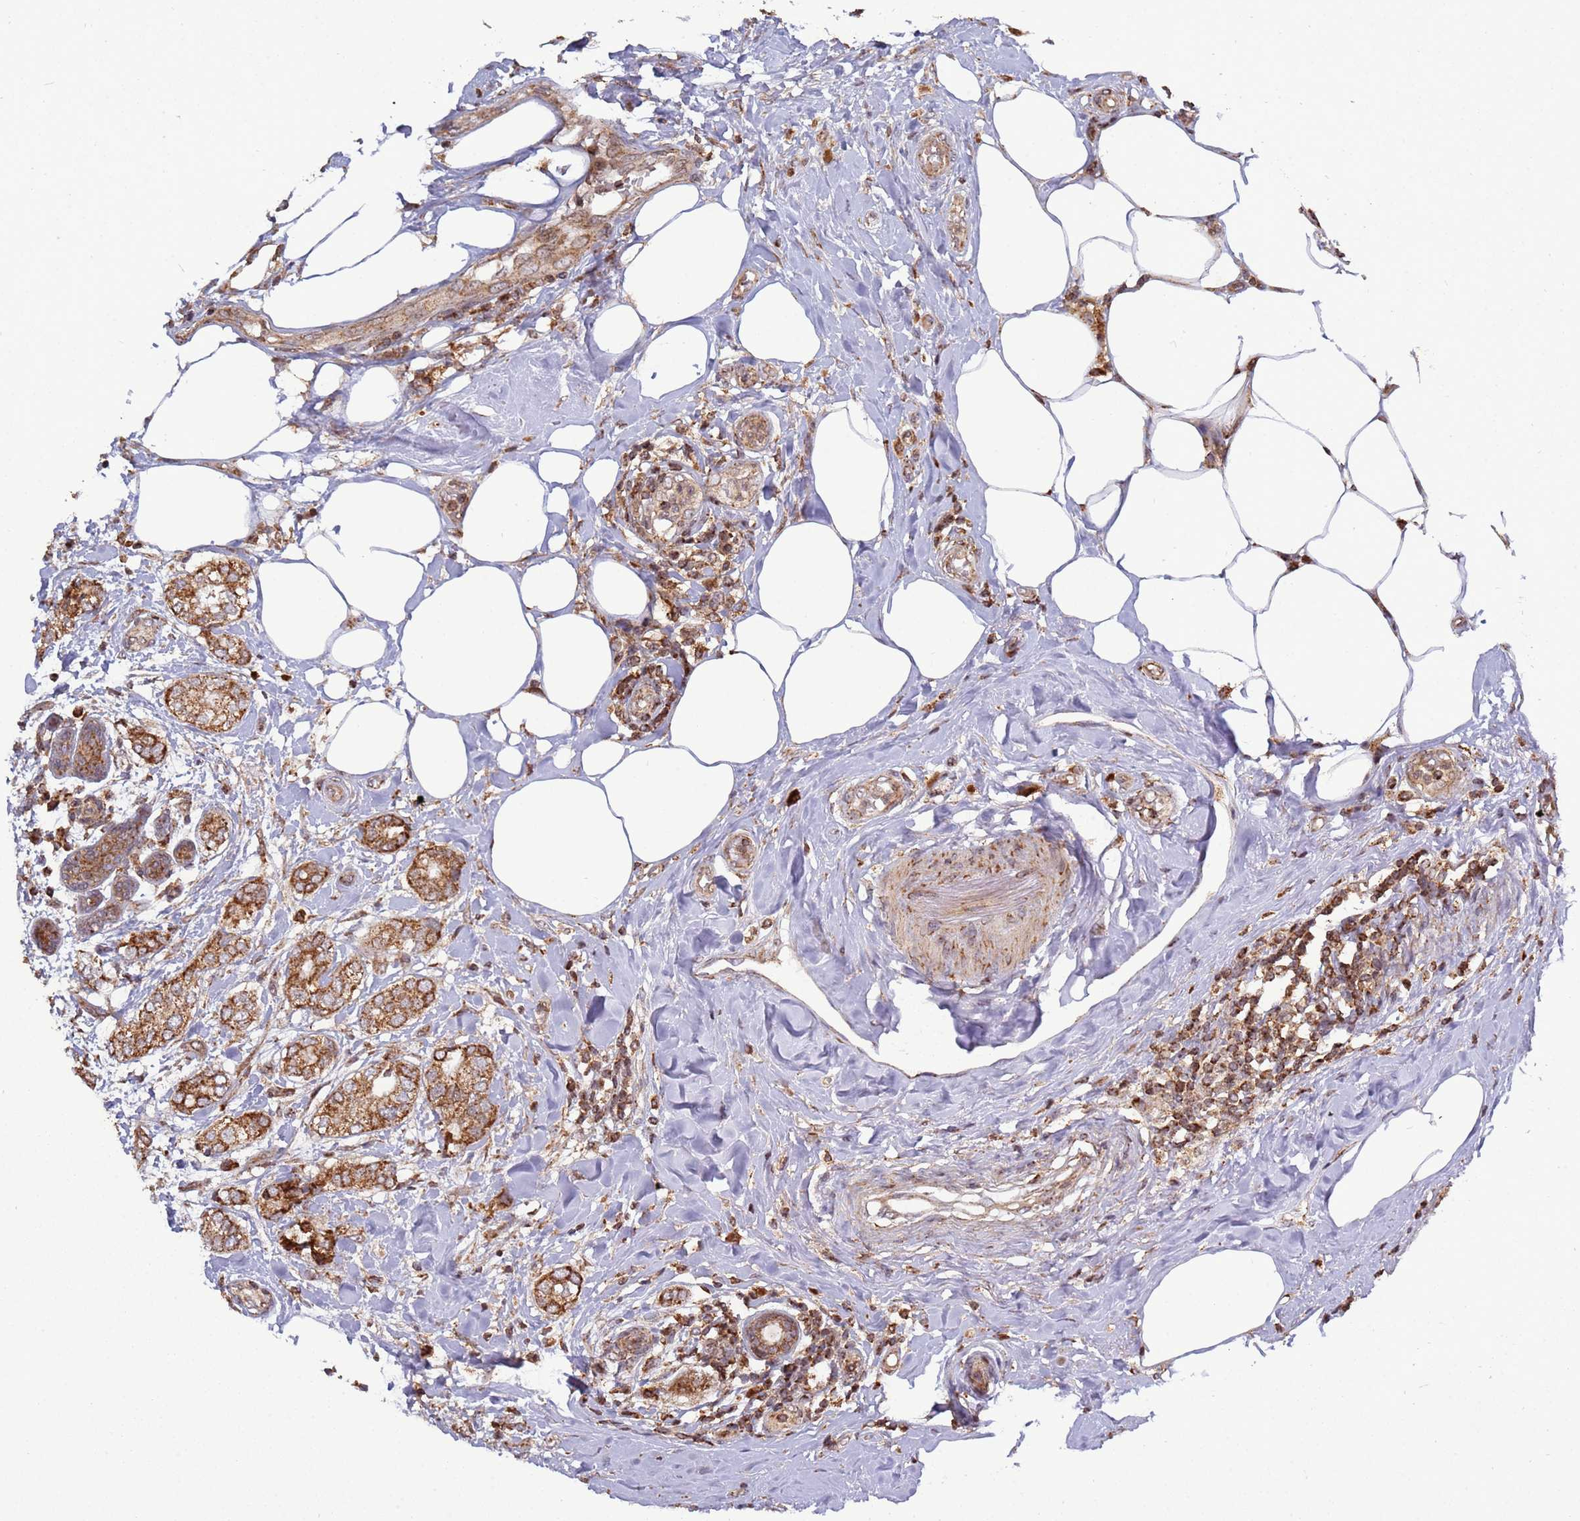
{"staining": {"intensity": "moderate", "quantity": ">75%", "location": "cytoplasmic/membranous"}, "tissue": "breast cancer", "cell_type": "Tumor cells", "image_type": "cancer", "snomed": [{"axis": "morphology", "description": "Duct carcinoma"}, {"axis": "topography", "description": "Breast"}], "caption": "This is a photomicrograph of immunohistochemistry (IHC) staining of invasive ductal carcinoma (breast), which shows moderate staining in the cytoplasmic/membranous of tumor cells.", "gene": "RCOR2", "patient": {"sex": "female", "age": 73}}